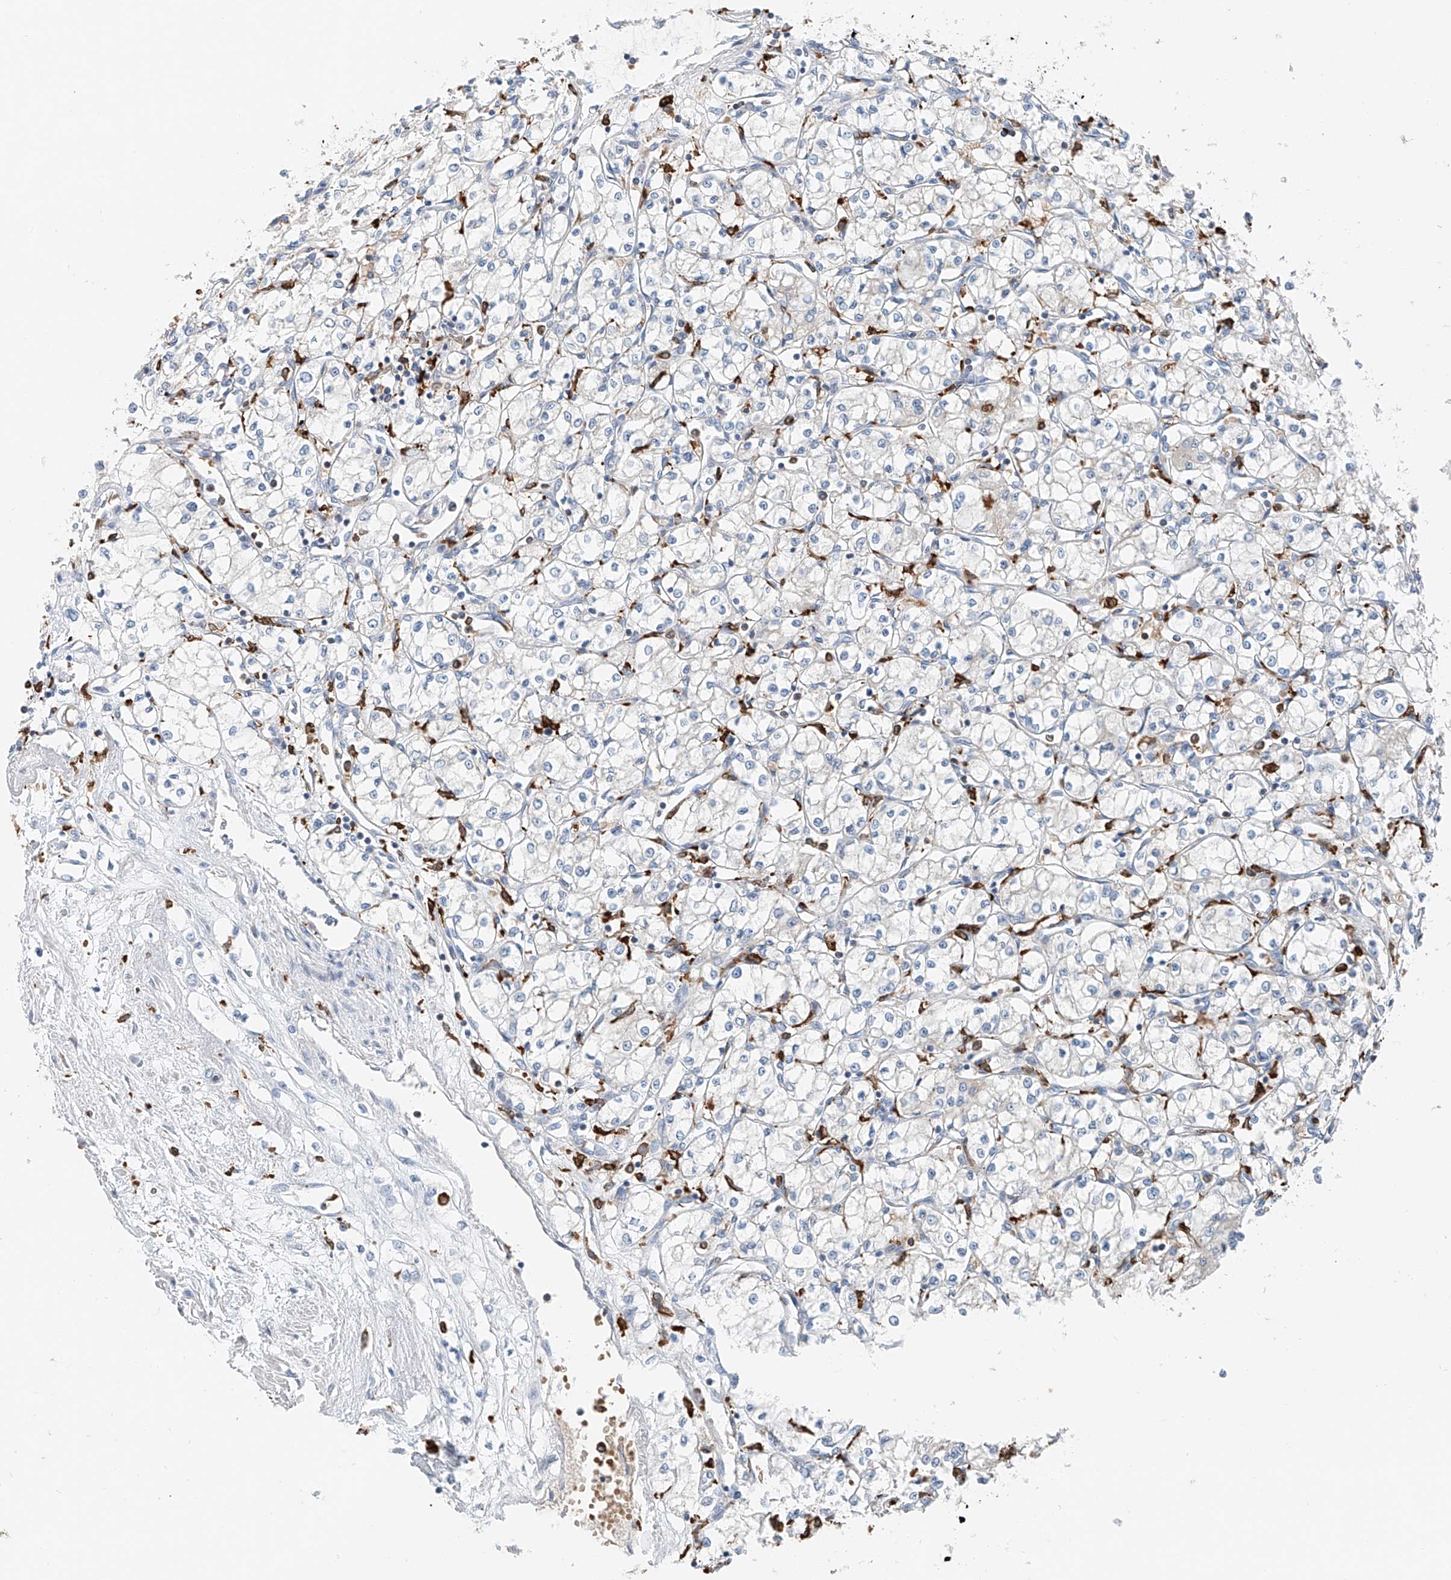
{"staining": {"intensity": "negative", "quantity": "none", "location": "none"}, "tissue": "renal cancer", "cell_type": "Tumor cells", "image_type": "cancer", "snomed": [{"axis": "morphology", "description": "Adenocarcinoma, NOS"}, {"axis": "topography", "description": "Kidney"}], "caption": "This is an immunohistochemistry histopathology image of human renal cancer (adenocarcinoma). There is no expression in tumor cells.", "gene": "TBXAS1", "patient": {"sex": "male", "age": 59}}